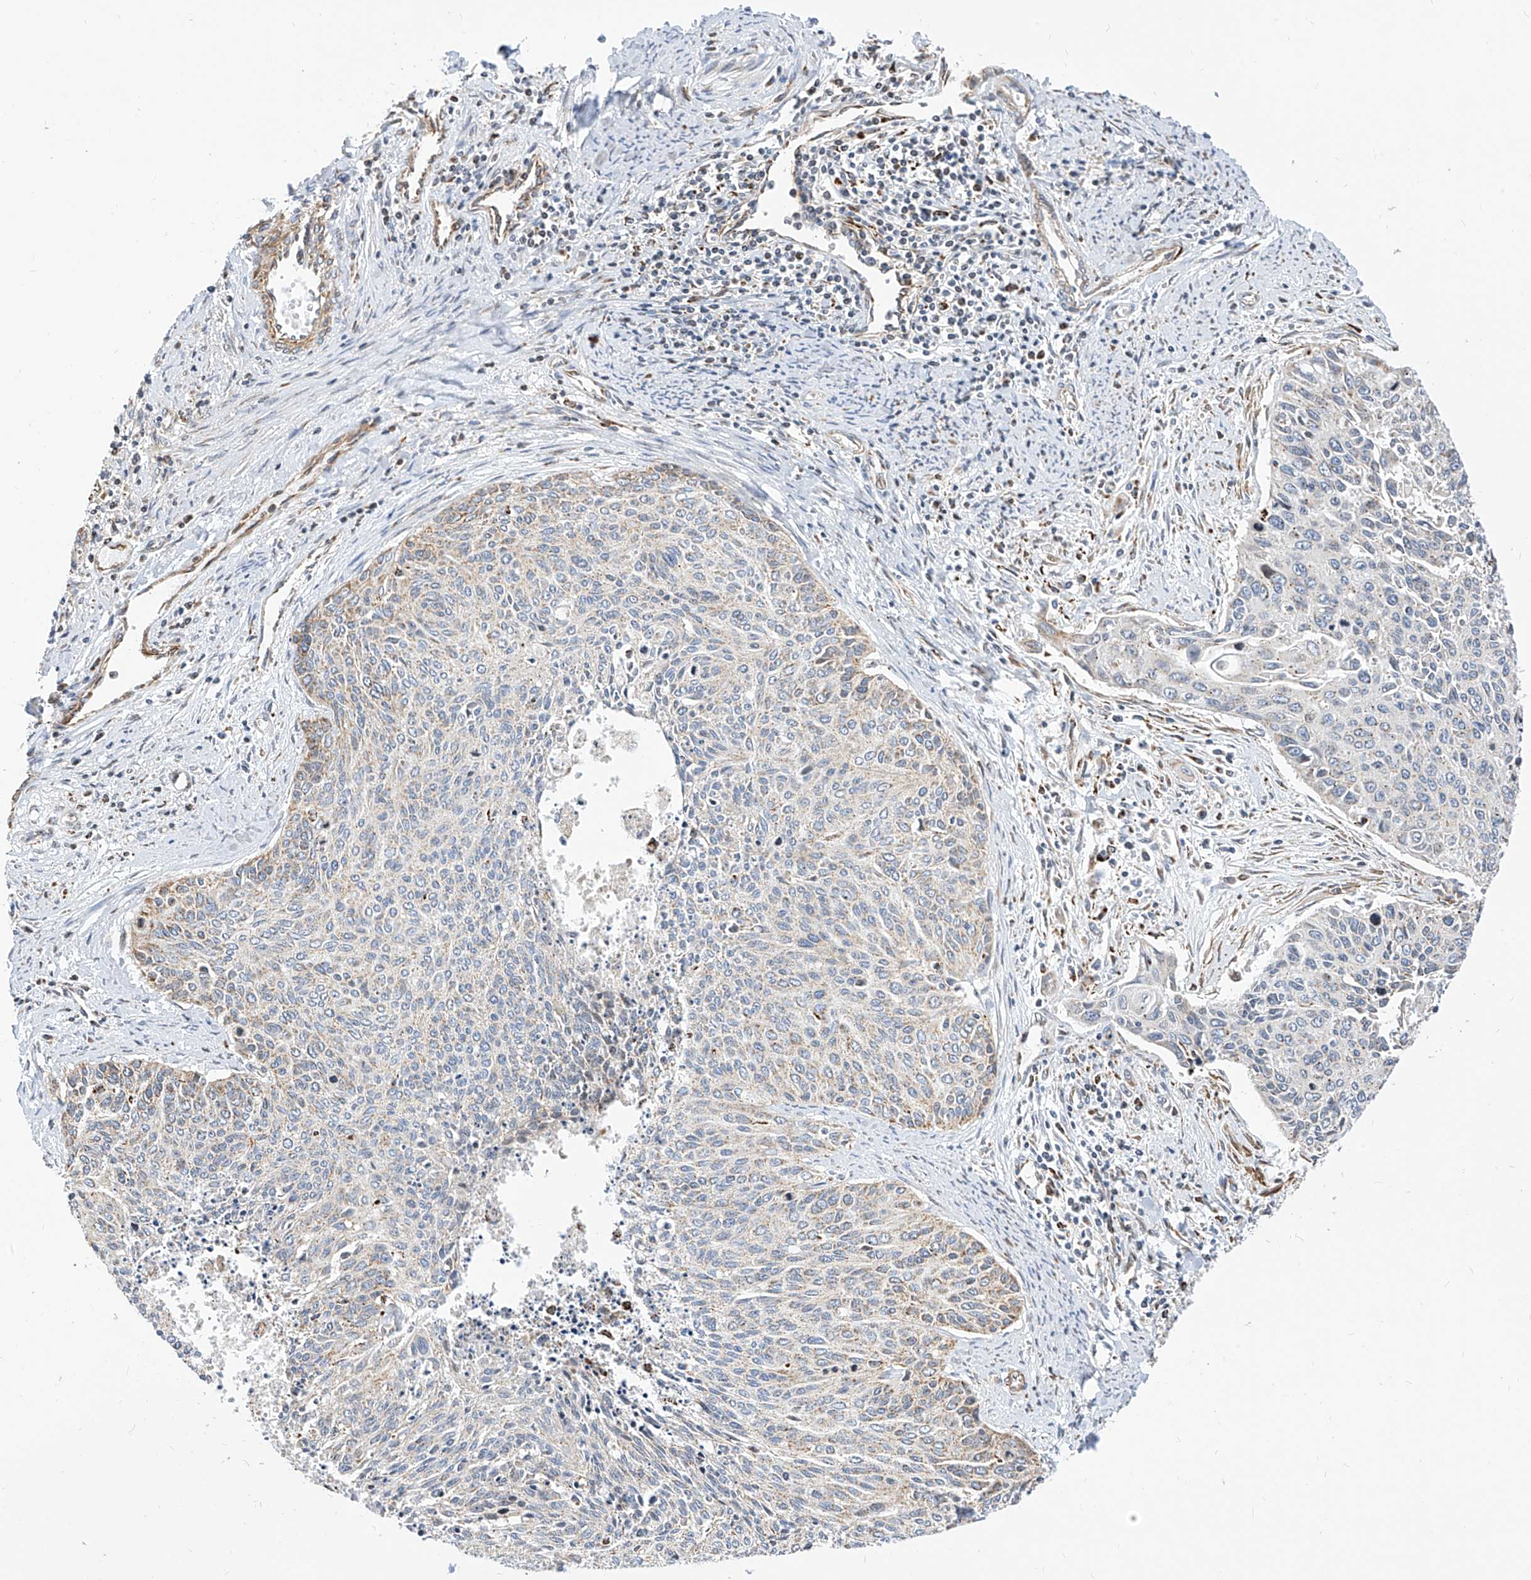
{"staining": {"intensity": "weak", "quantity": "25%-75%", "location": "cytoplasmic/membranous"}, "tissue": "cervical cancer", "cell_type": "Tumor cells", "image_type": "cancer", "snomed": [{"axis": "morphology", "description": "Squamous cell carcinoma, NOS"}, {"axis": "topography", "description": "Cervix"}], "caption": "Cervical cancer (squamous cell carcinoma) was stained to show a protein in brown. There is low levels of weak cytoplasmic/membranous positivity in about 25%-75% of tumor cells.", "gene": "TTLL8", "patient": {"sex": "female", "age": 55}}